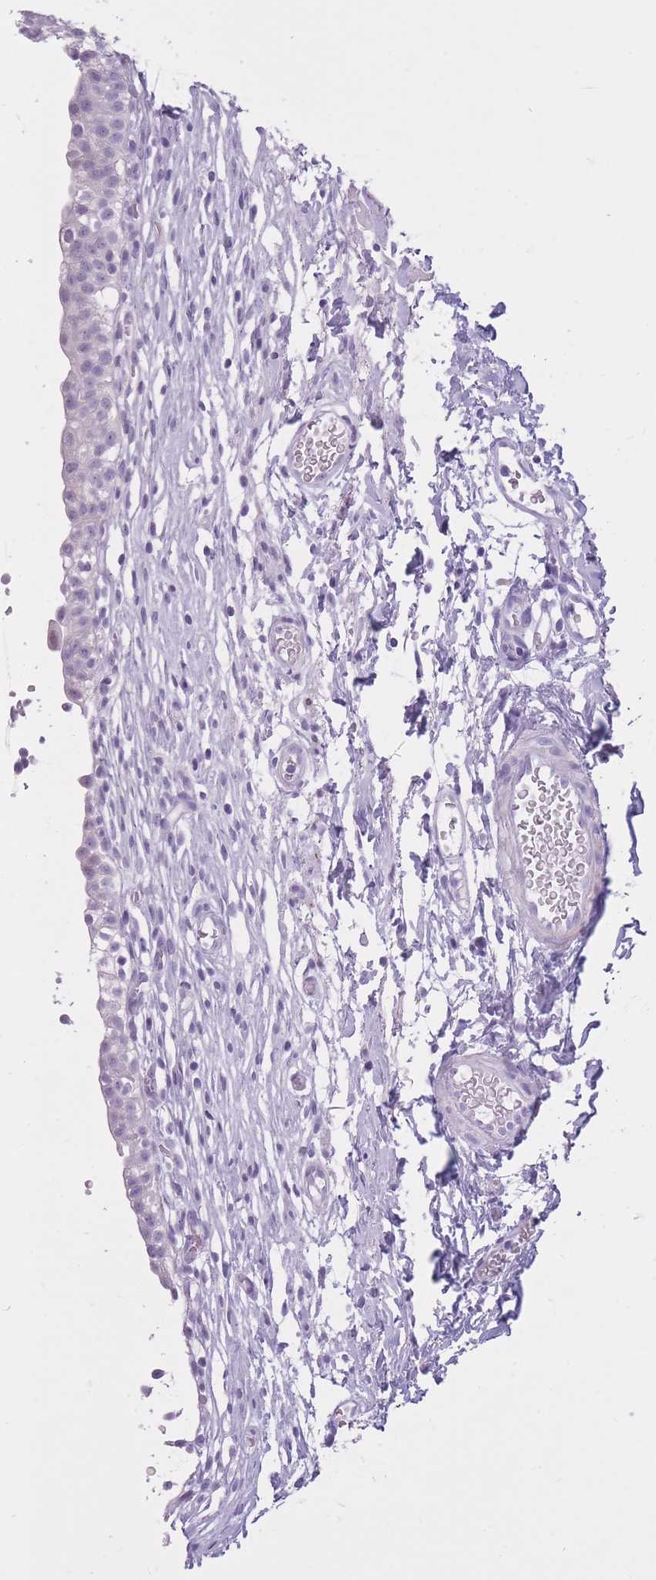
{"staining": {"intensity": "negative", "quantity": "none", "location": "none"}, "tissue": "urinary bladder", "cell_type": "Urothelial cells", "image_type": "normal", "snomed": [{"axis": "morphology", "description": "Normal tissue, NOS"}, {"axis": "topography", "description": "Urinary bladder"}, {"axis": "topography", "description": "Peripheral nerve tissue"}], "caption": "The histopathology image displays no significant positivity in urothelial cells of urinary bladder. (DAB immunohistochemistry, high magnification).", "gene": "GOLGA6A", "patient": {"sex": "male", "age": 55}}